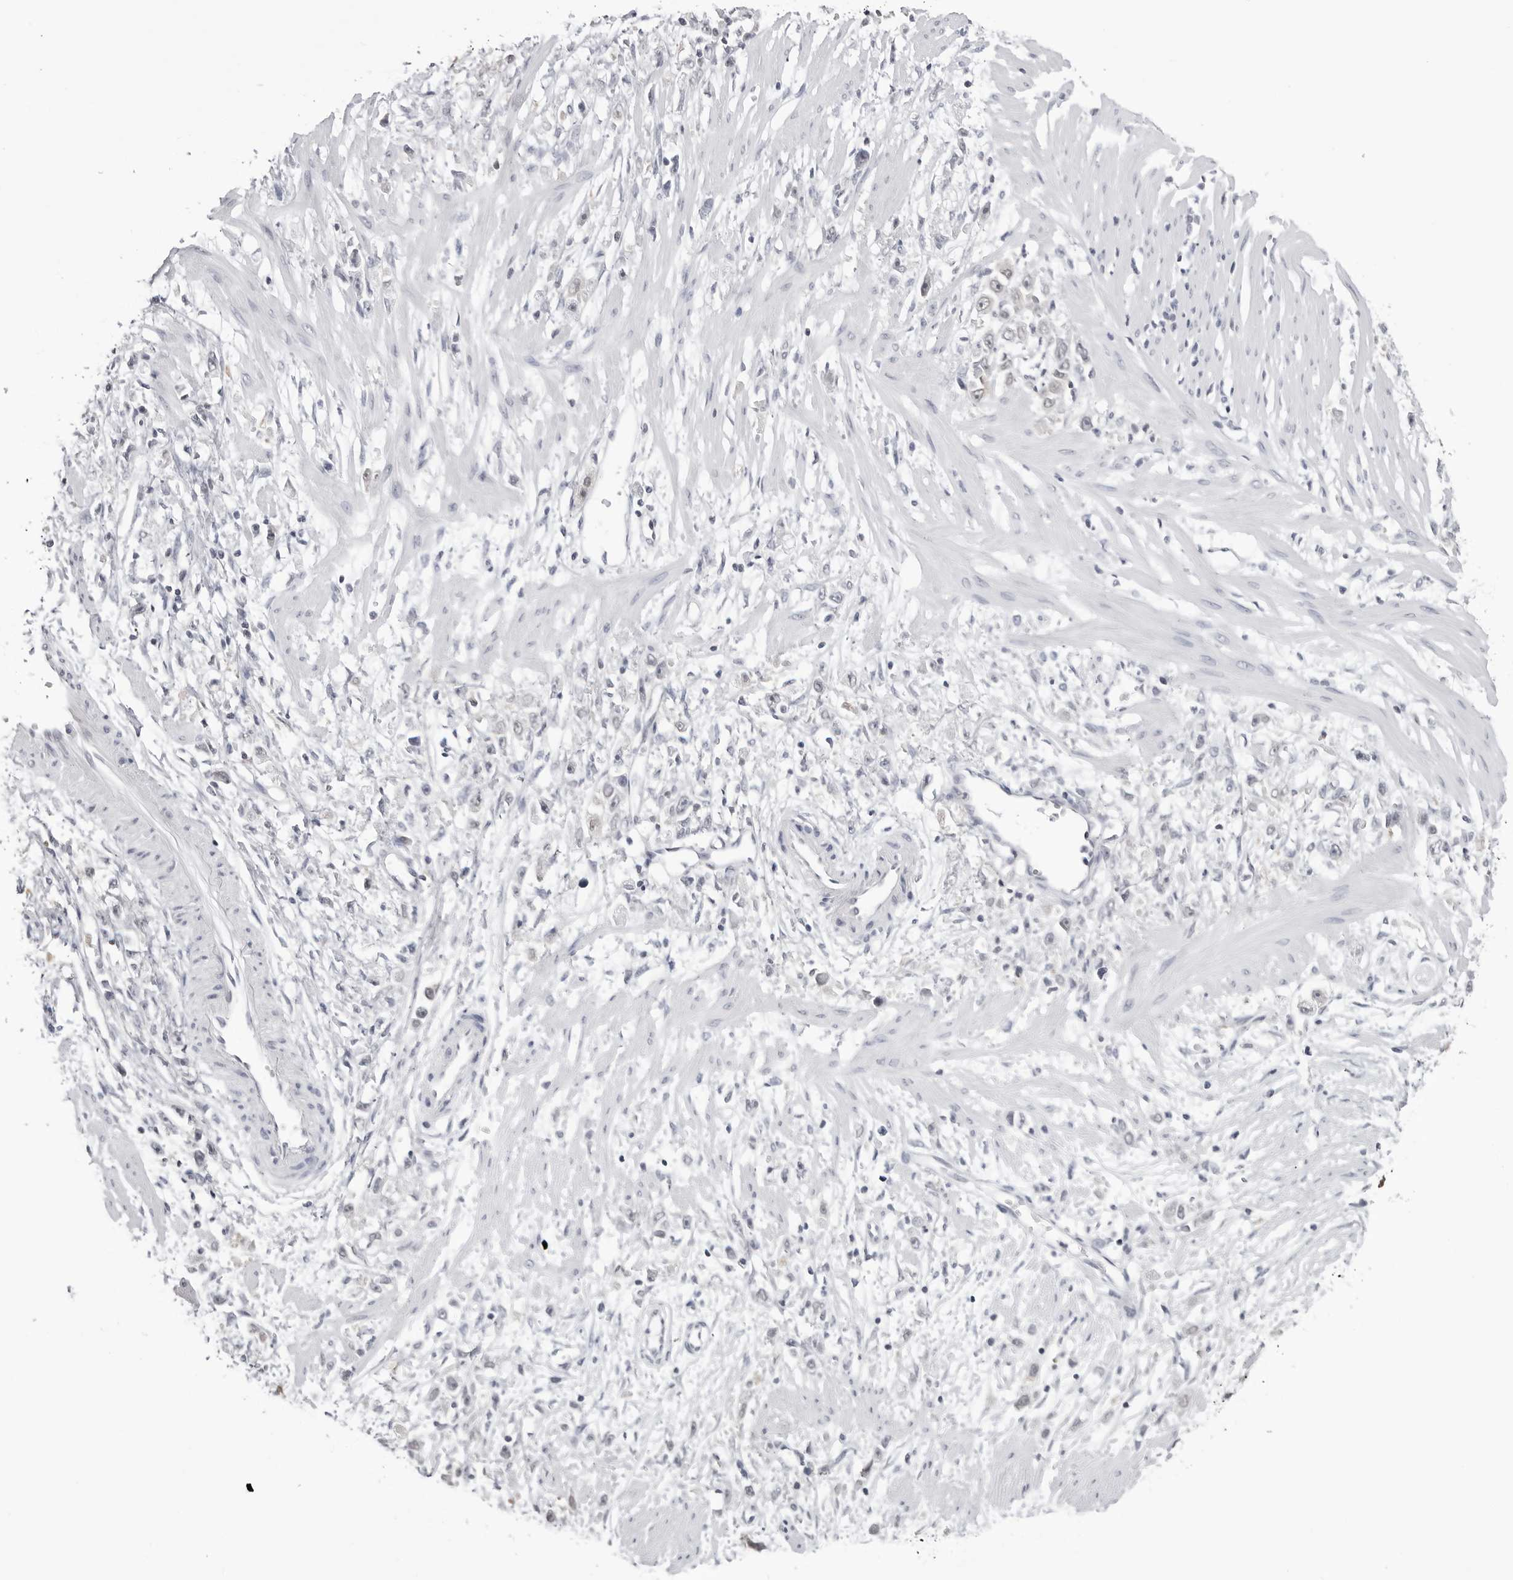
{"staining": {"intensity": "negative", "quantity": "none", "location": "none"}, "tissue": "stomach cancer", "cell_type": "Tumor cells", "image_type": "cancer", "snomed": [{"axis": "morphology", "description": "Adenocarcinoma, NOS"}, {"axis": "topography", "description": "Stomach"}], "caption": "A photomicrograph of stomach adenocarcinoma stained for a protein displays no brown staining in tumor cells.", "gene": "YWHAG", "patient": {"sex": "female", "age": 59}}